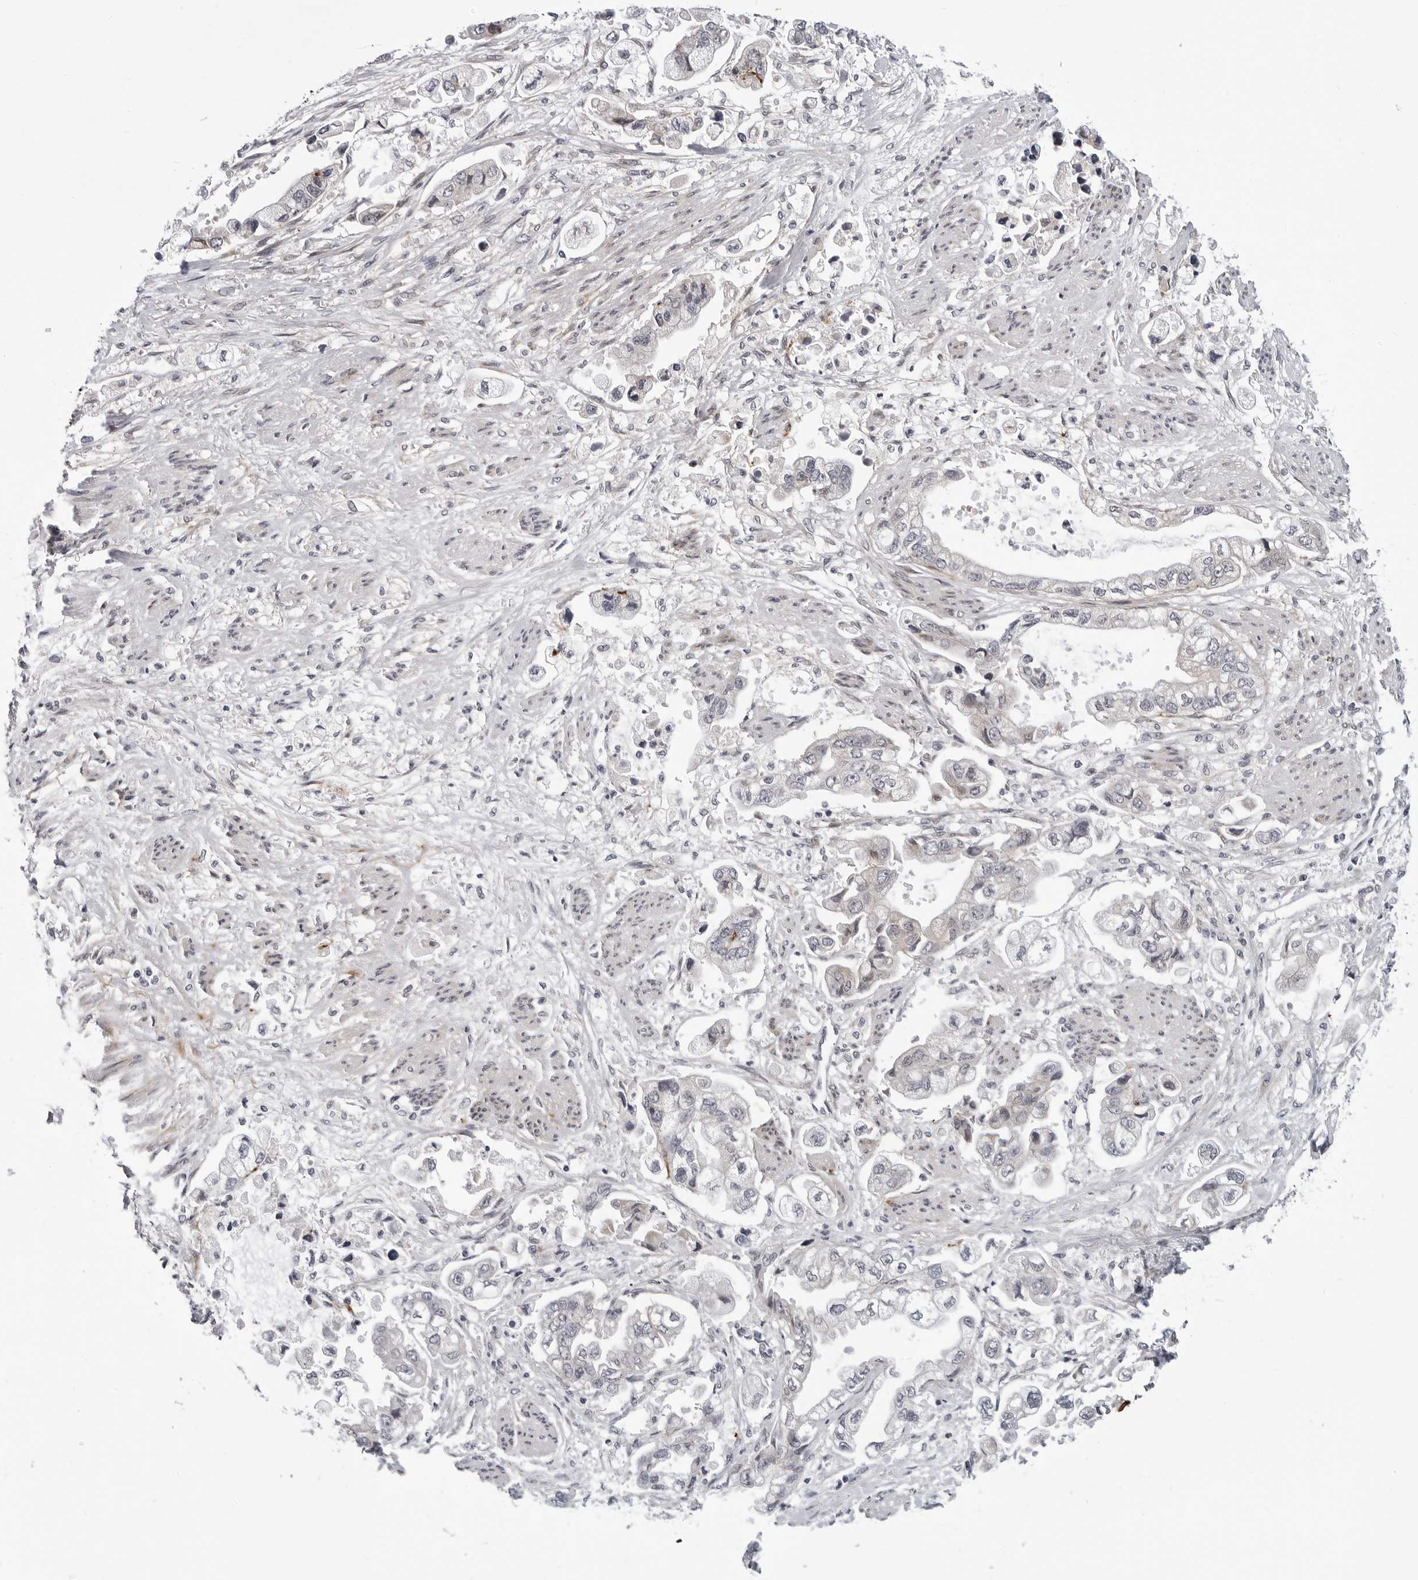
{"staining": {"intensity": "negative", "quantity": "none", "location": "none"}, "tissue": "stomach cancer", "cell_type": "Tumor cells", "image_type": "cancer", "snomed": [{"axis": "morphology", "description": "Adenocarcinoma, NOS"}, {"axis": "topography", "description": "Stomach"}], "caption": "DAB (3,3'-diaminobenzidine) immunohistochemical staining of human stomach cancer displays no significant staining in tumor cells. (DAB IHC, high magnification).", "gene": "KIAA1614", "patient": {"sex": "male", "age": 62}}